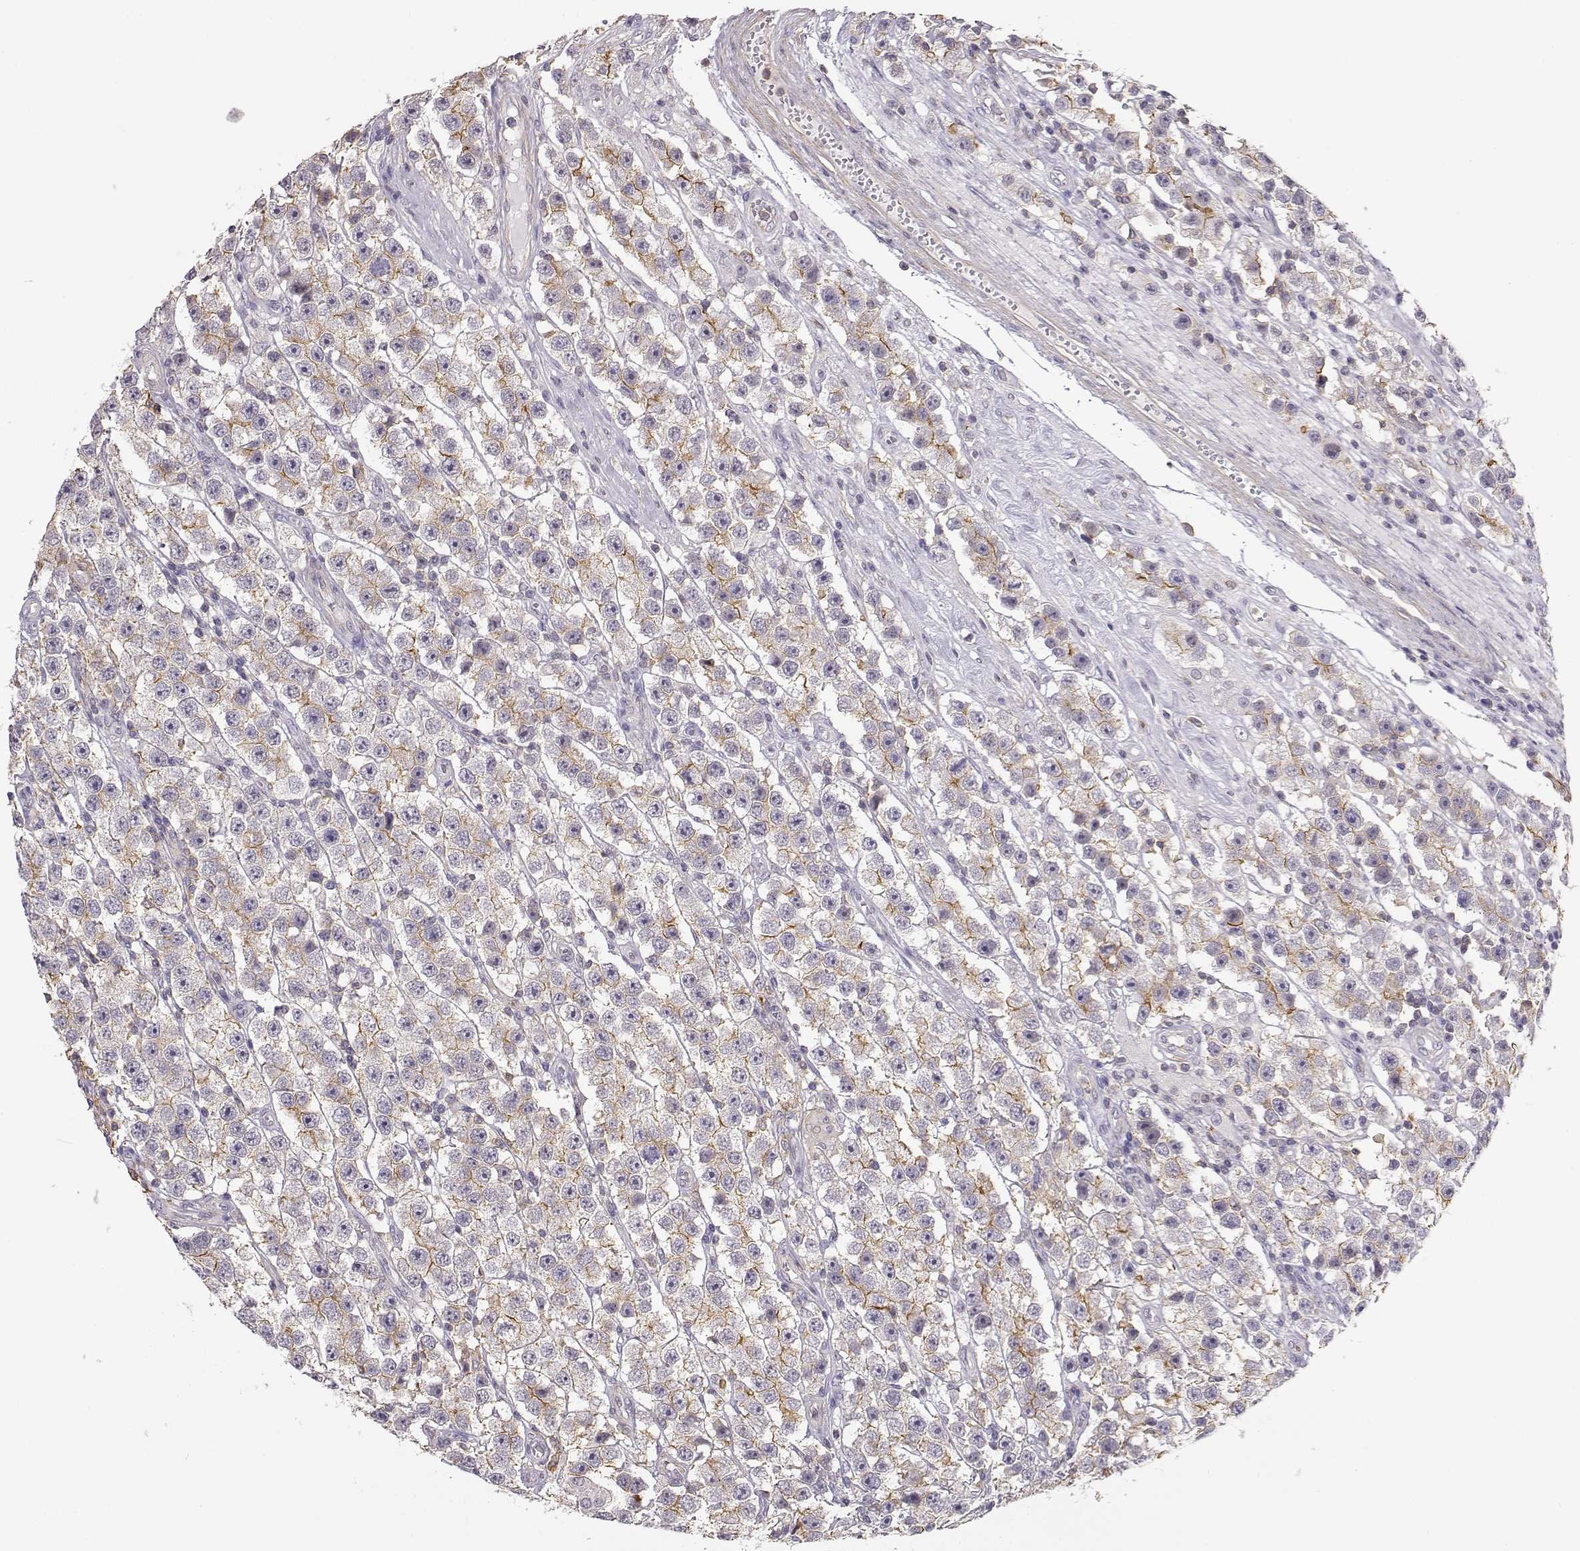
{"staining": {"intensity": "moderate", "quantity": "<25%", "location": "cytoplasmic/membranous"}, "tissue": "testis cancer", "cell_type": "Tumor cells", "image_type": "cancer", "snomed": [{"axis": "morphology", "description": "Seminoma, NOS"}, {"axis": "topography", "description": "Testis"}], "caption": "A low amount of moderate cytoplasmic/membranous expression is identified in approximately <25% of tumor cells in testis cancer (seminoma) tissue.", "gene": "DAPL1", "patient": {"sex": "male", "age": 45}}